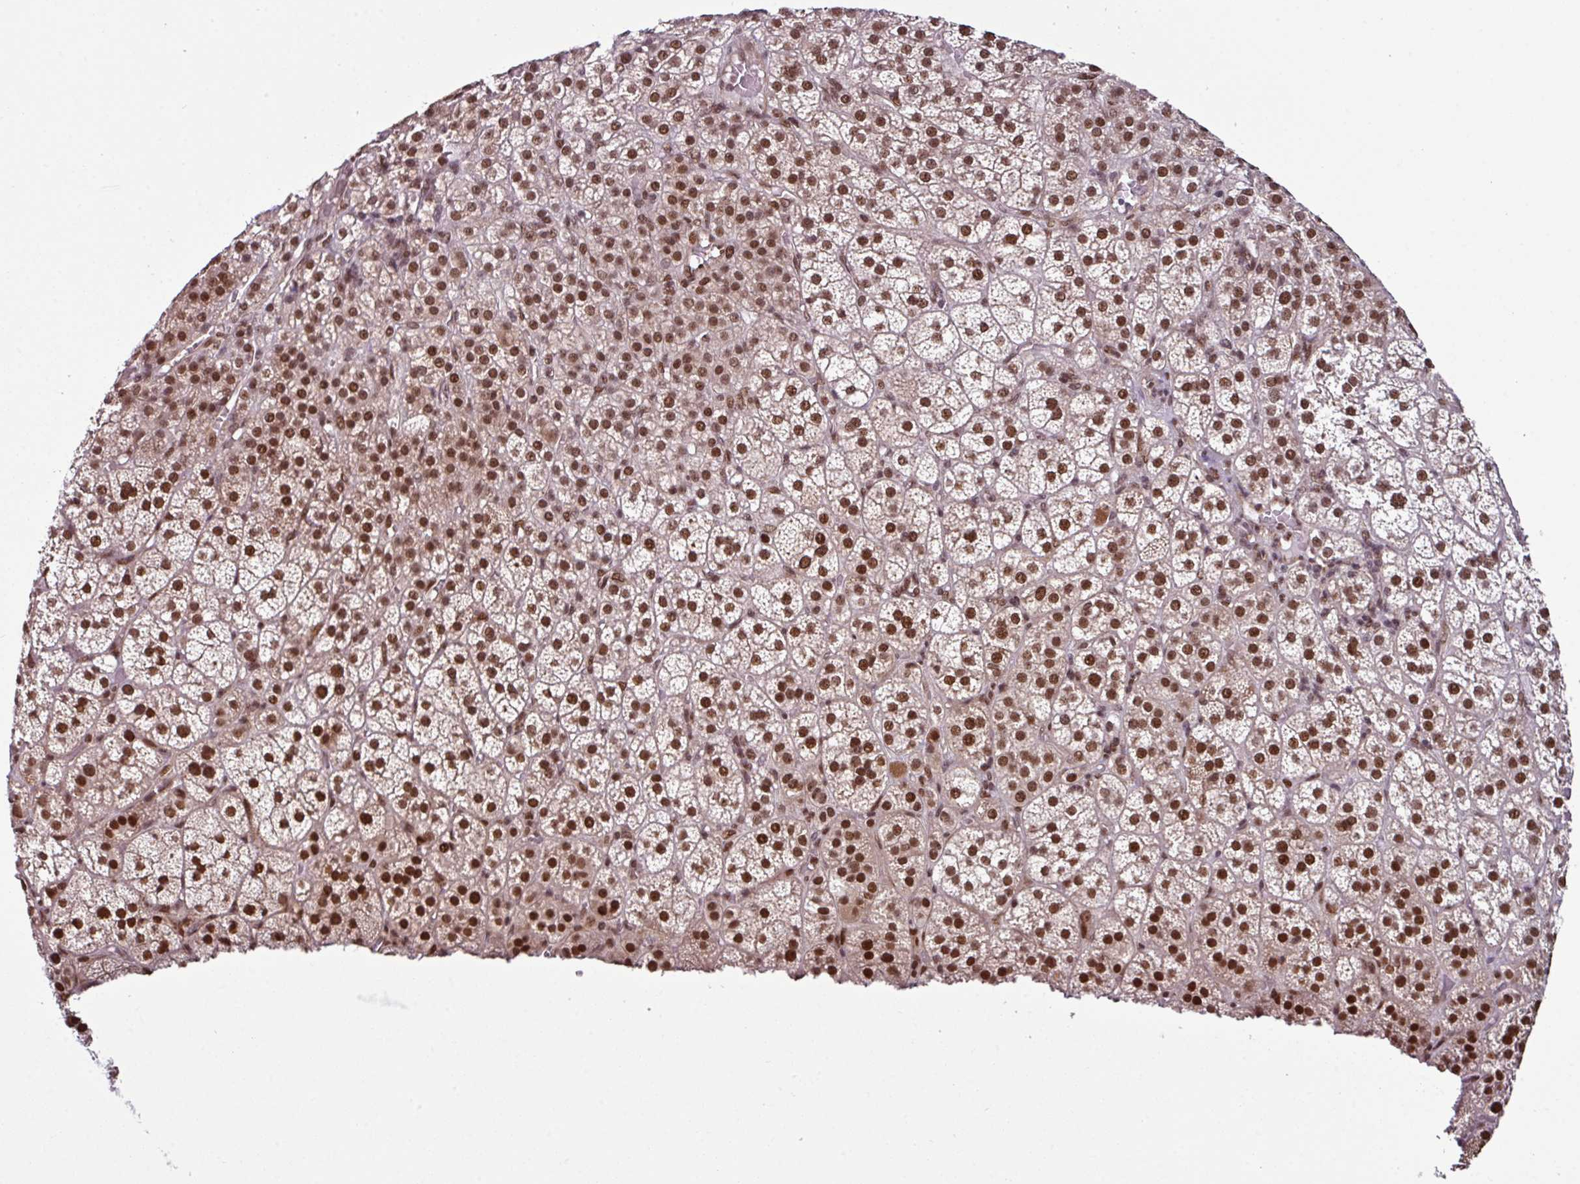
{"staining": {"intensity": "strong", "quantity": ">75%", "location": "nuclear"}, "tissue": "adrenal gland", "cell_type": "Glandular cells", "image_type": "normal", "snomed": [{"axis": "morphology", "description": "Normal tissue, NOS"}, {"axis": "topography", "description": "Adrenal gland"}], "caption": "IHC image of normal human adrenal gland stained for a protein (brown), which shows high levels of strong nuclear expression in about >75% of glandular cells.", "gene": "MORF4L2", "patient": {"sex": "female", "age": 60}}